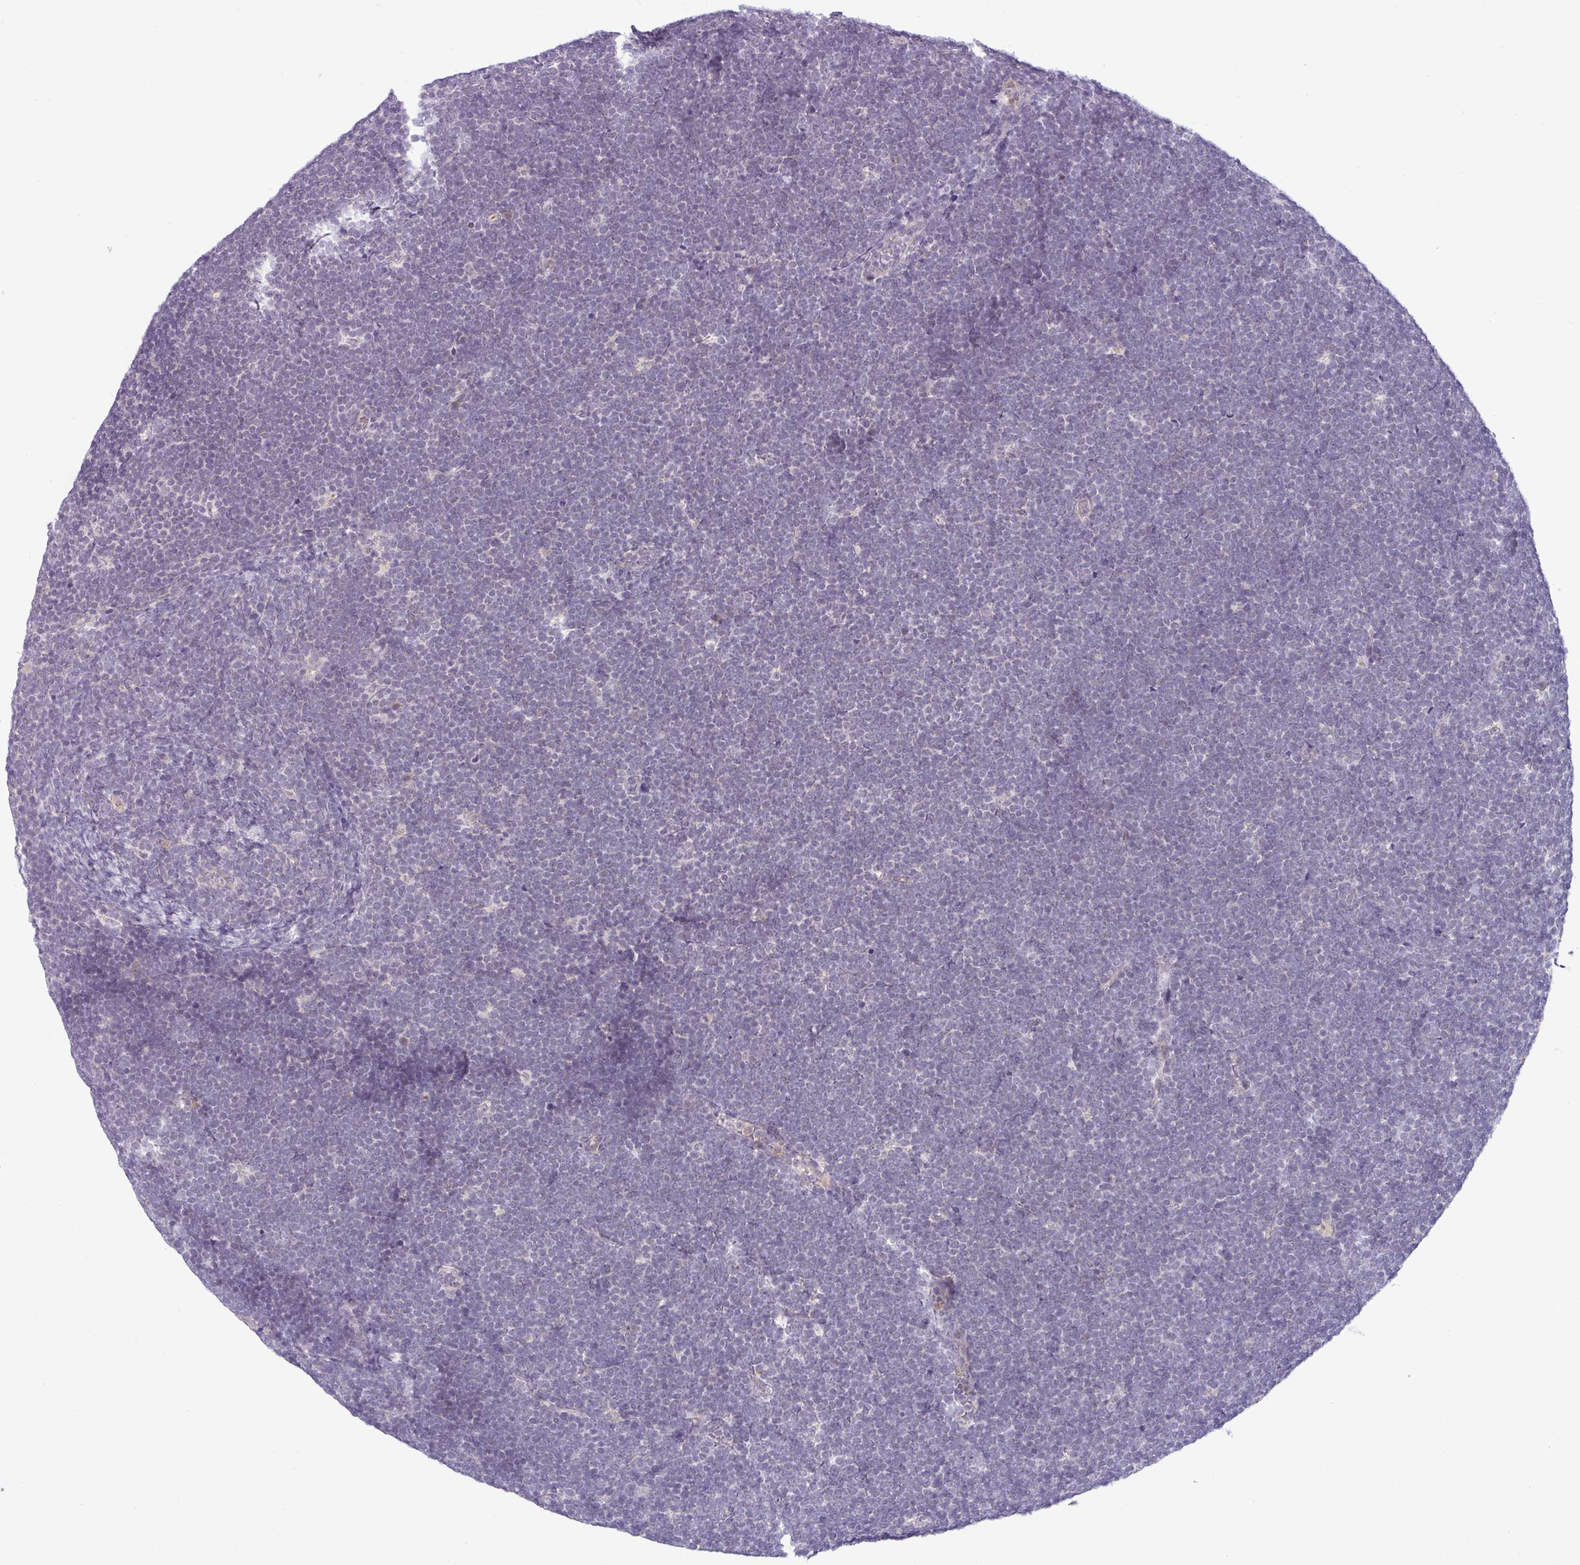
{"staining": {"intensity": "negative", "quantity": "none", "location": "none"}, "tissue": "lymphoma", "cell_type": "Tumor cells", "image_type": "cancer", "snomed": [{"axis": "morphology", "description": "Malignant lymphoma, non-Hodgkin's type, High grade"}, {"axis": "topography", "description": "Lymph node"}], "caption": "The histopathology image reveals no significant expression in tumor cells of high-grade malignant lymphoma, non-Hodgkin's type.", "gene": "HBEGF", "patient": {"sex": "male", "age": 13}}